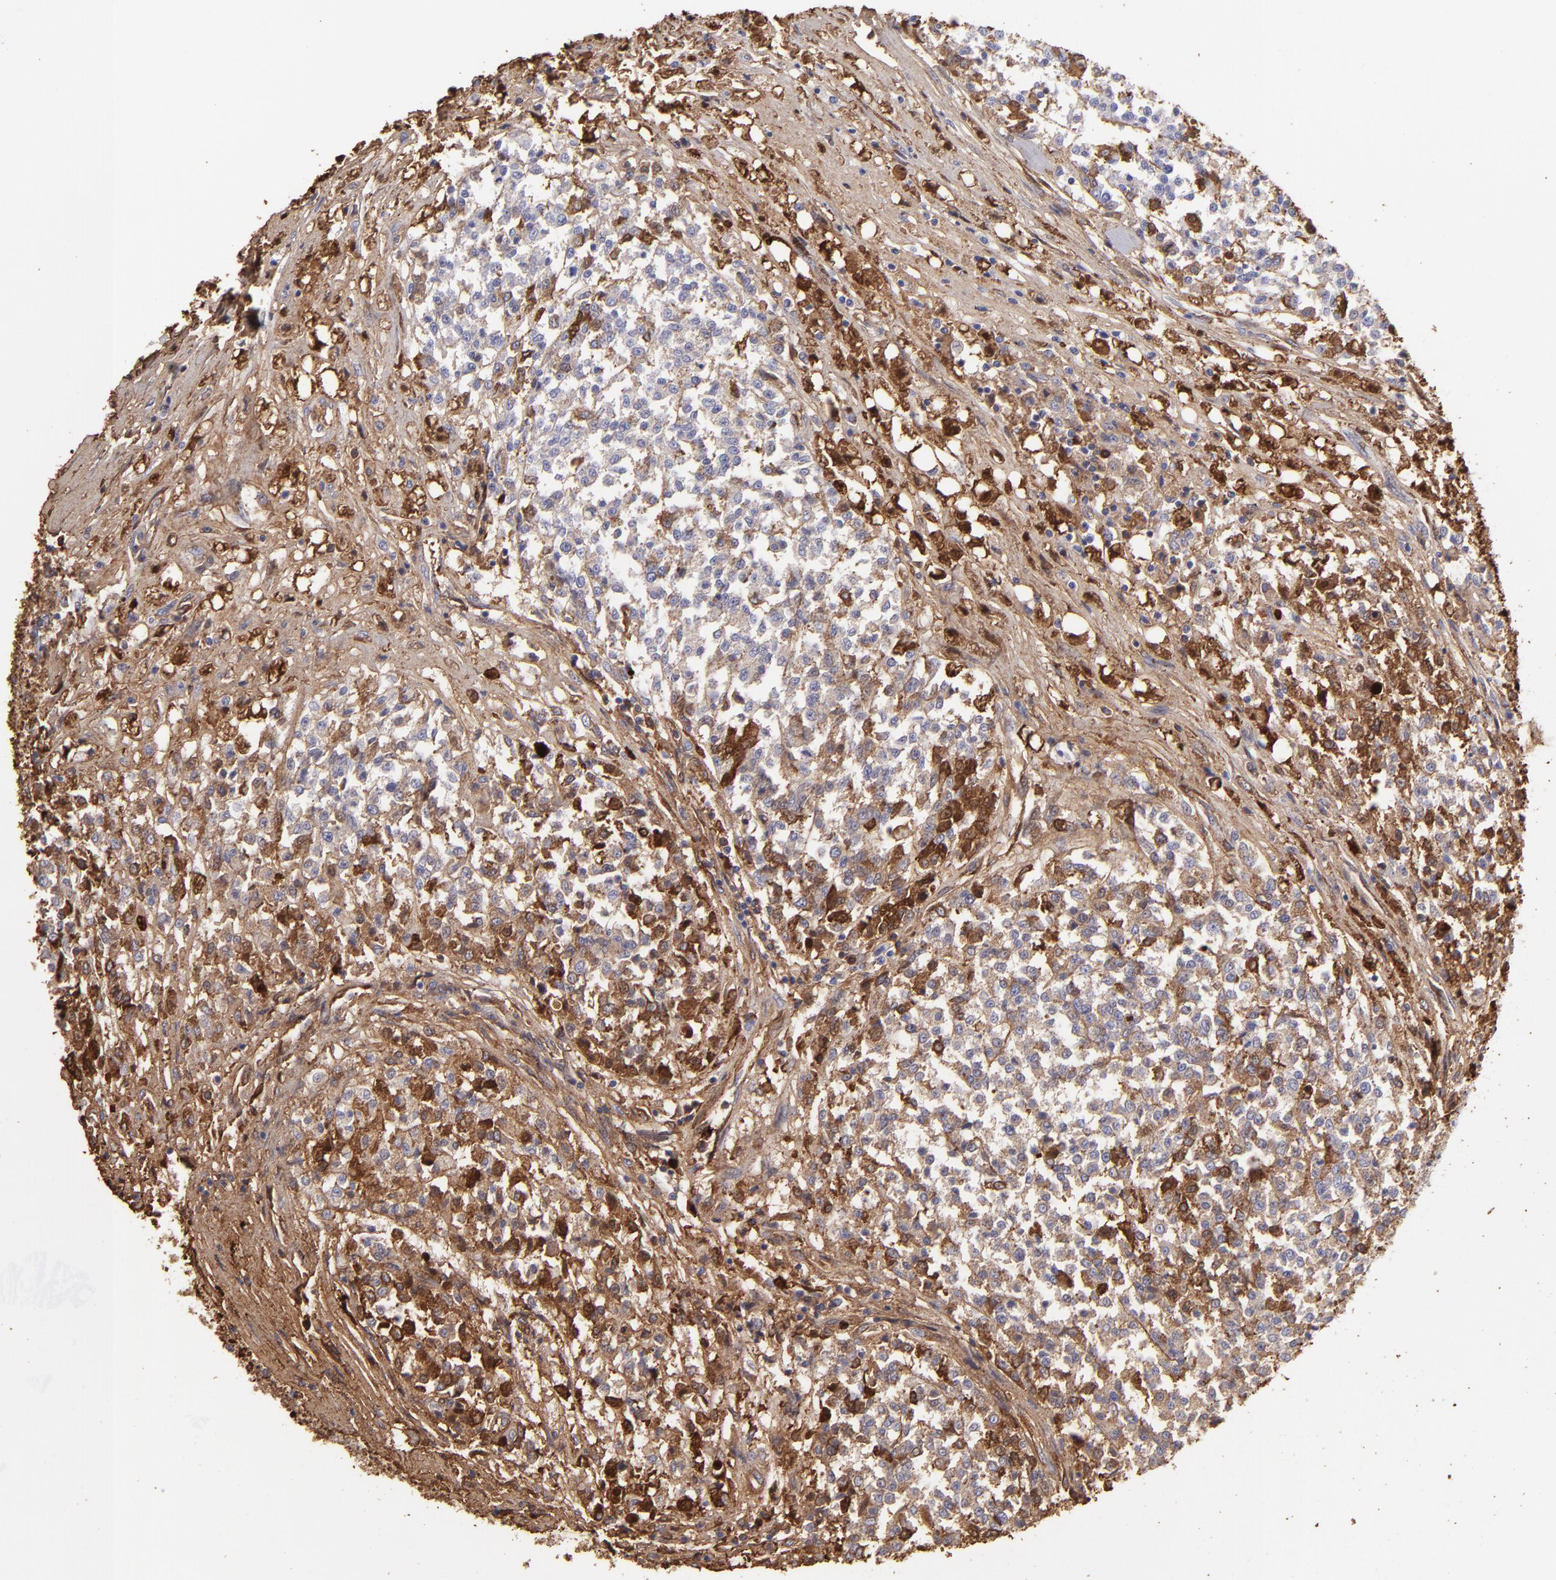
{"staining": {"intensity": "moderate", "quantity": "25%-75%", "location": "cytoplasmic/membranous"}, "tissue": "testis cancer", "cell_type": "Tumor cells", "image_type": "cancer", "snomed": [{"axis": "morphology", "description": "Seminoma, NOS"}, {"axis": "topography", "description": "Testis"}], "caption": "Immunohistochemical staining of testis cancer (seminoma) demonstrates moderate cytoplasmic/membranous protein positivity in approximately 25%-75% of tumor cells.", "gene": "FGB", "patient": {"sex": "male", "age": 59}}